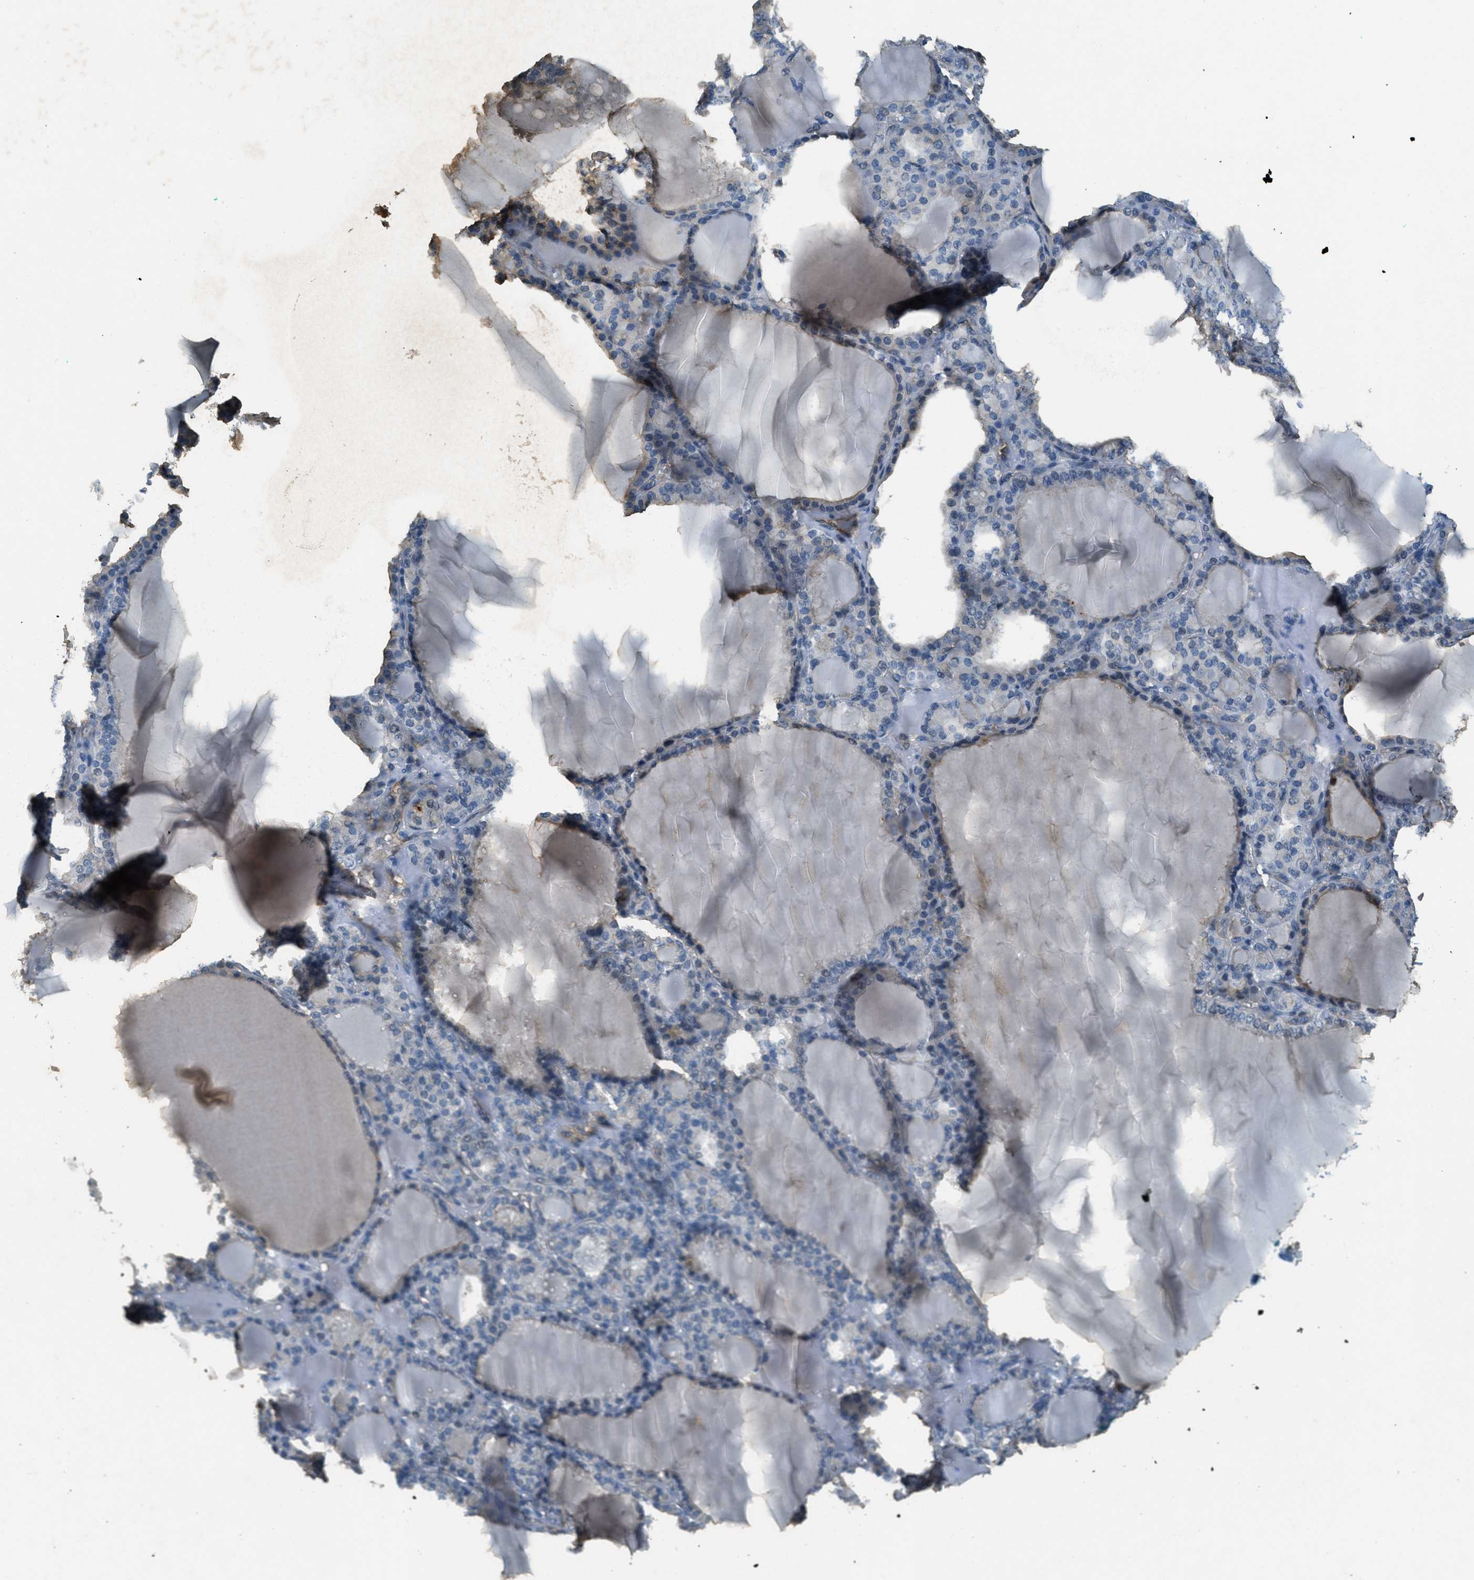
{"staining": {"intensity": "moderate", "quantity": "25%-75%", "location": "cytoplasmic/membranous,nuclear"}, "tissue": "thyroid gland", "cell_type": "Glandular cells", "image_type": "normal", "snomed": [{"axis": "morphology", "description": "Normal tissue, NOS"}, {"axis": "topography", "description": "Thyroid gland"}], "caption": "This photomicrograph exhibits IHC staining of unremarkable human thyroid gland, with medium moderate cytoplasmic/membranous,nuclear positivity in about 25%-75% of glandular cells.", "gene": "OSMR", "patient": {"sex": "female", "age": 28}}